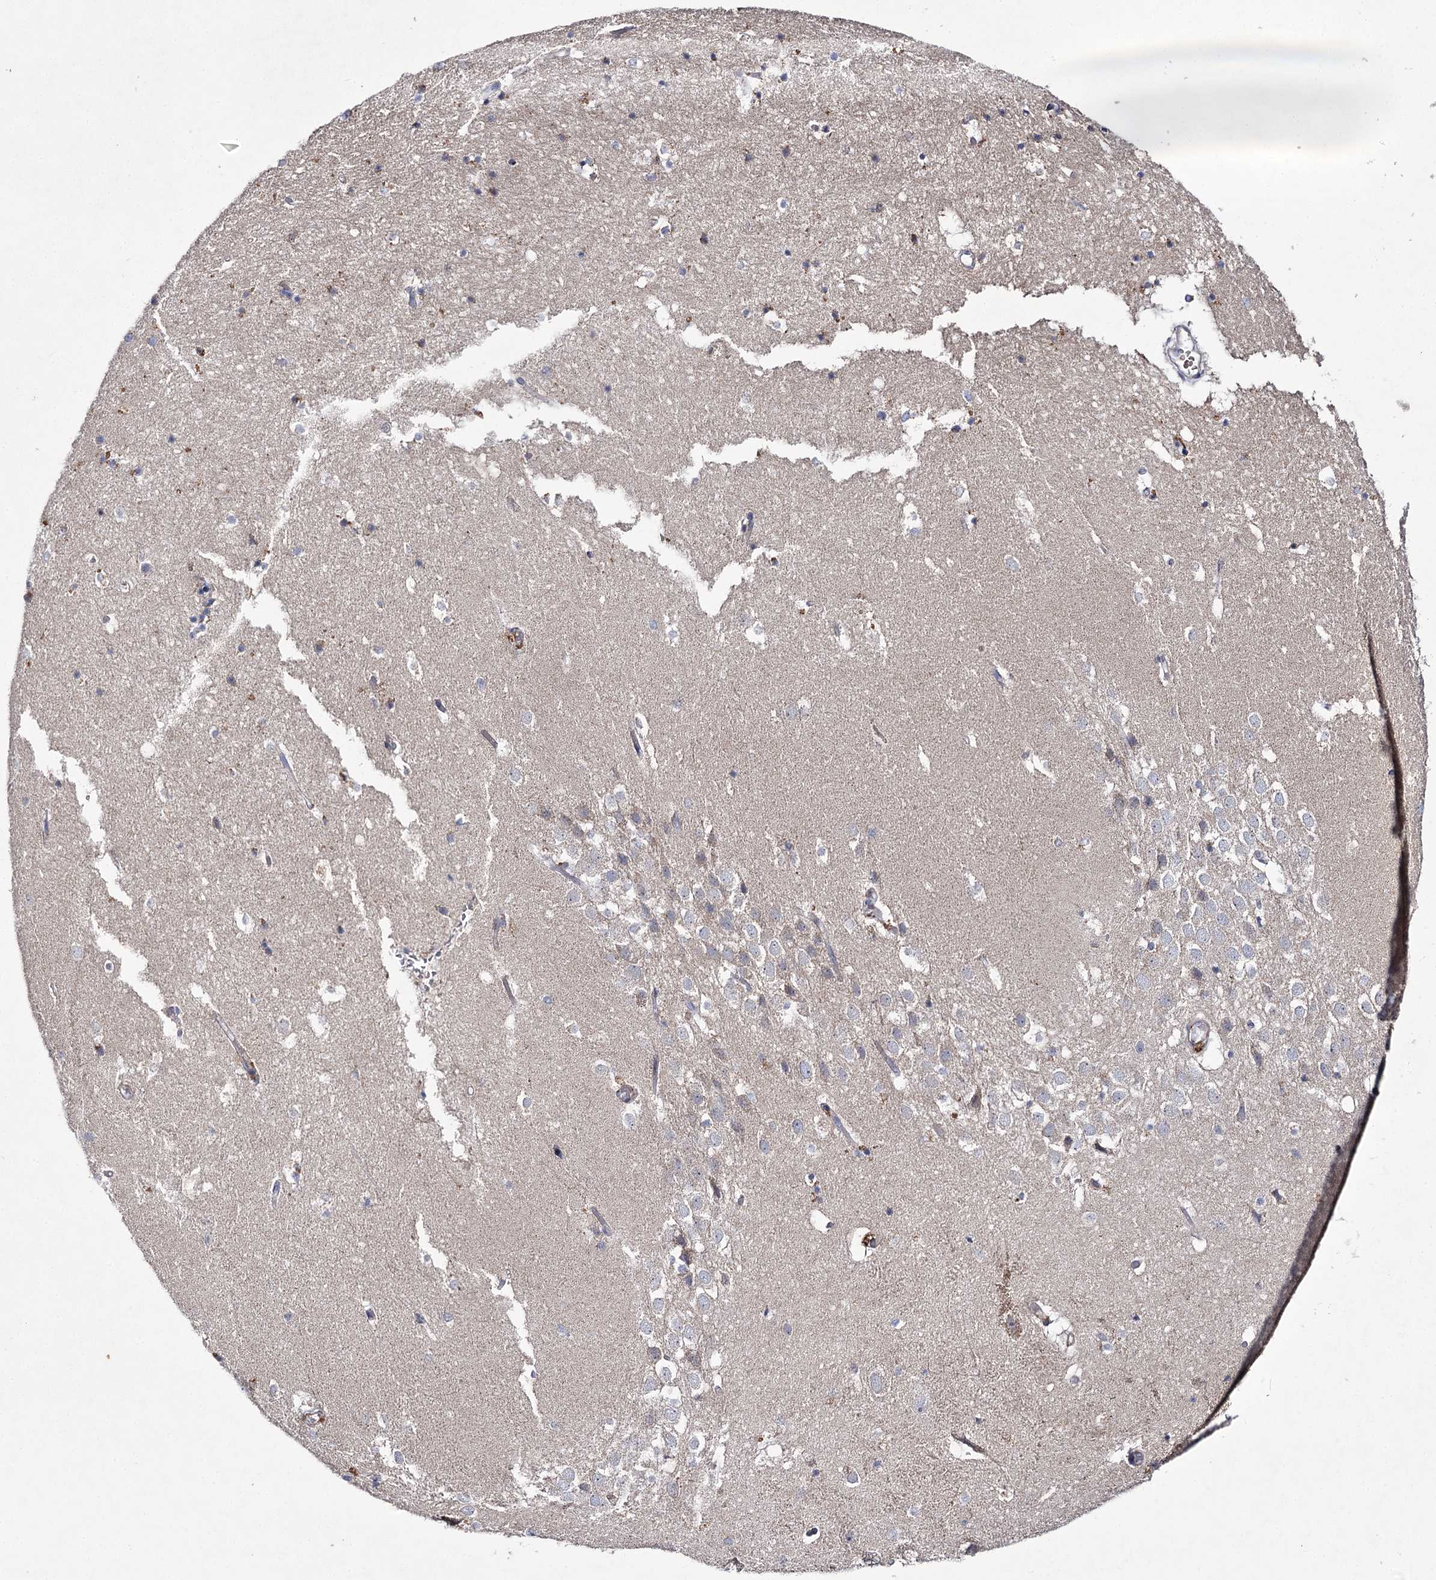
{"staining": {"intensity": "negative", "quantity": "none", "location": "none"}, "tissue": "hippocampus", "cell_type": "Glial cells", "image_type": "normal", "snomed": [{"axis": "morphology", "description": "Normal tissue, NOS"}, {"axis": "topography", "description": "Hippocampus"}], "caption": "IHC photomicrograph of normal hippocampus stained for a protein (brown), which demonstrates no positivity in glial cells. (Immunohistochemistry, brightfield microscopy, high magnification).", "gene": "COX15", "patient": {"sex": "female", "age": 52}}